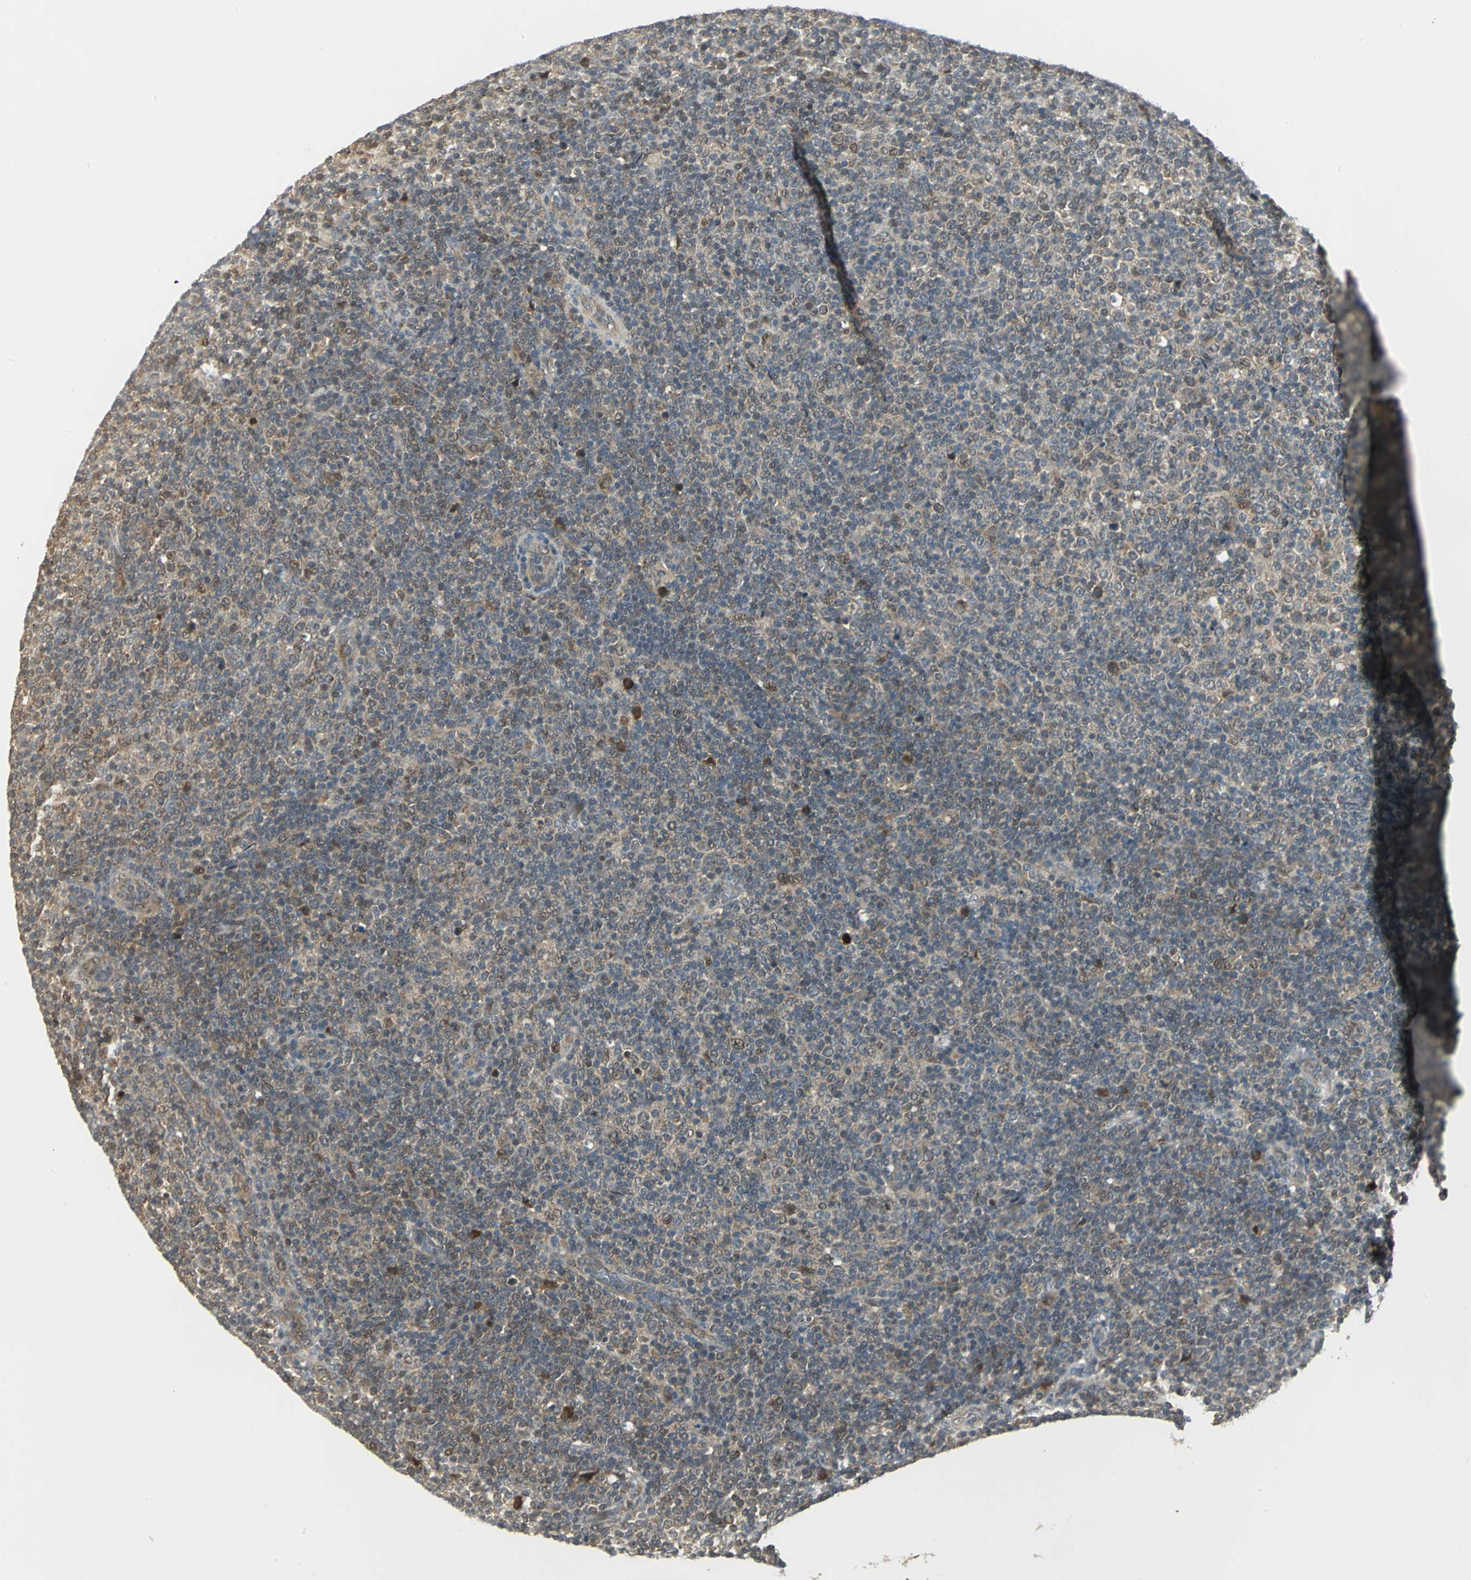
{"staining": {"intensity": "weak", "quantity": "25%-75%", "location": "cytoplasmic/membranous,nuclear"}, "tissue": "lymphoma", "cell_type": "Tumor cells", "image_type": "cancer", "snomed": [{"axis": "morphology", "description": "Malignant lymphoma, non-Hodgkin's type, Low grade"}, {"axis": "topography", "description": "Lymph node"}], "caption": "Immunohistochemistry of human malignant lymphoma, non-Hodgkin's type (low-grade) exhibits low levels of weak cytoplasmic/membranous and nuclear positivity in approximately 25%-75% of tumor cells.", "gene": "PSMC4", "patient": {"sex": "male", "age": 70}}